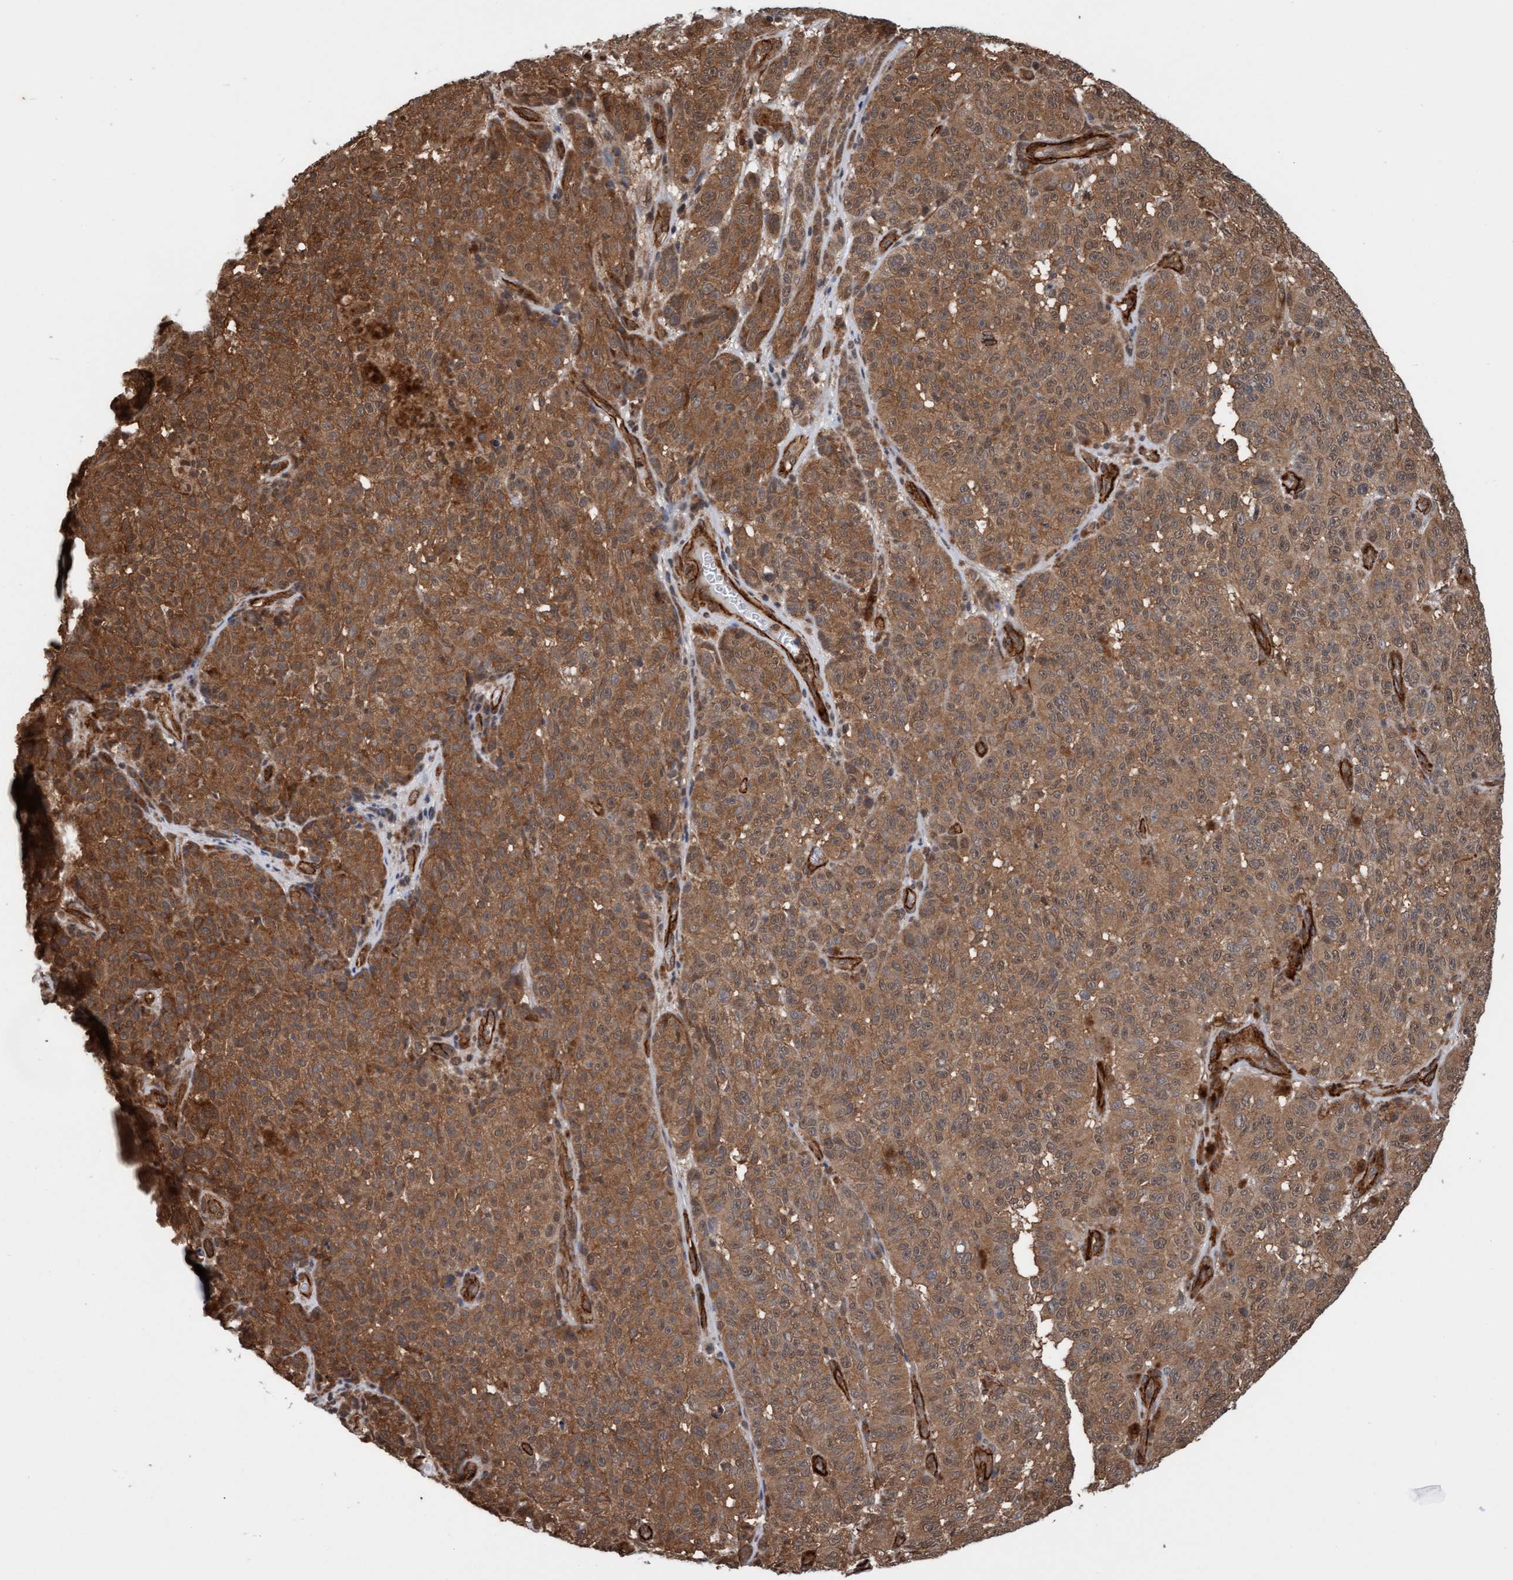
{"staining": {"intensity": "strong", "quantity": ">75%", "location": "cytoplasmic/membranous"}, "tissue": "melanoma", "cell_type": "Tumor cells", "image_type": "cancer", "snomed": [{"axis": "morphology", "description": "Malignant melanoma, NOS"}, {"axis": "topography", "description": "Skin"}], "caption": "High-magnification brightfield microscopy of melanoma stained with DAB (brown) and counterstained with hematoxylin (blue). tumor cells exhibit strong cytoplasmic/membranous staining is seen in approximately>75% of cells.", "gene": "STXBP4", "patient": {"sex": "female", "age": 82}}